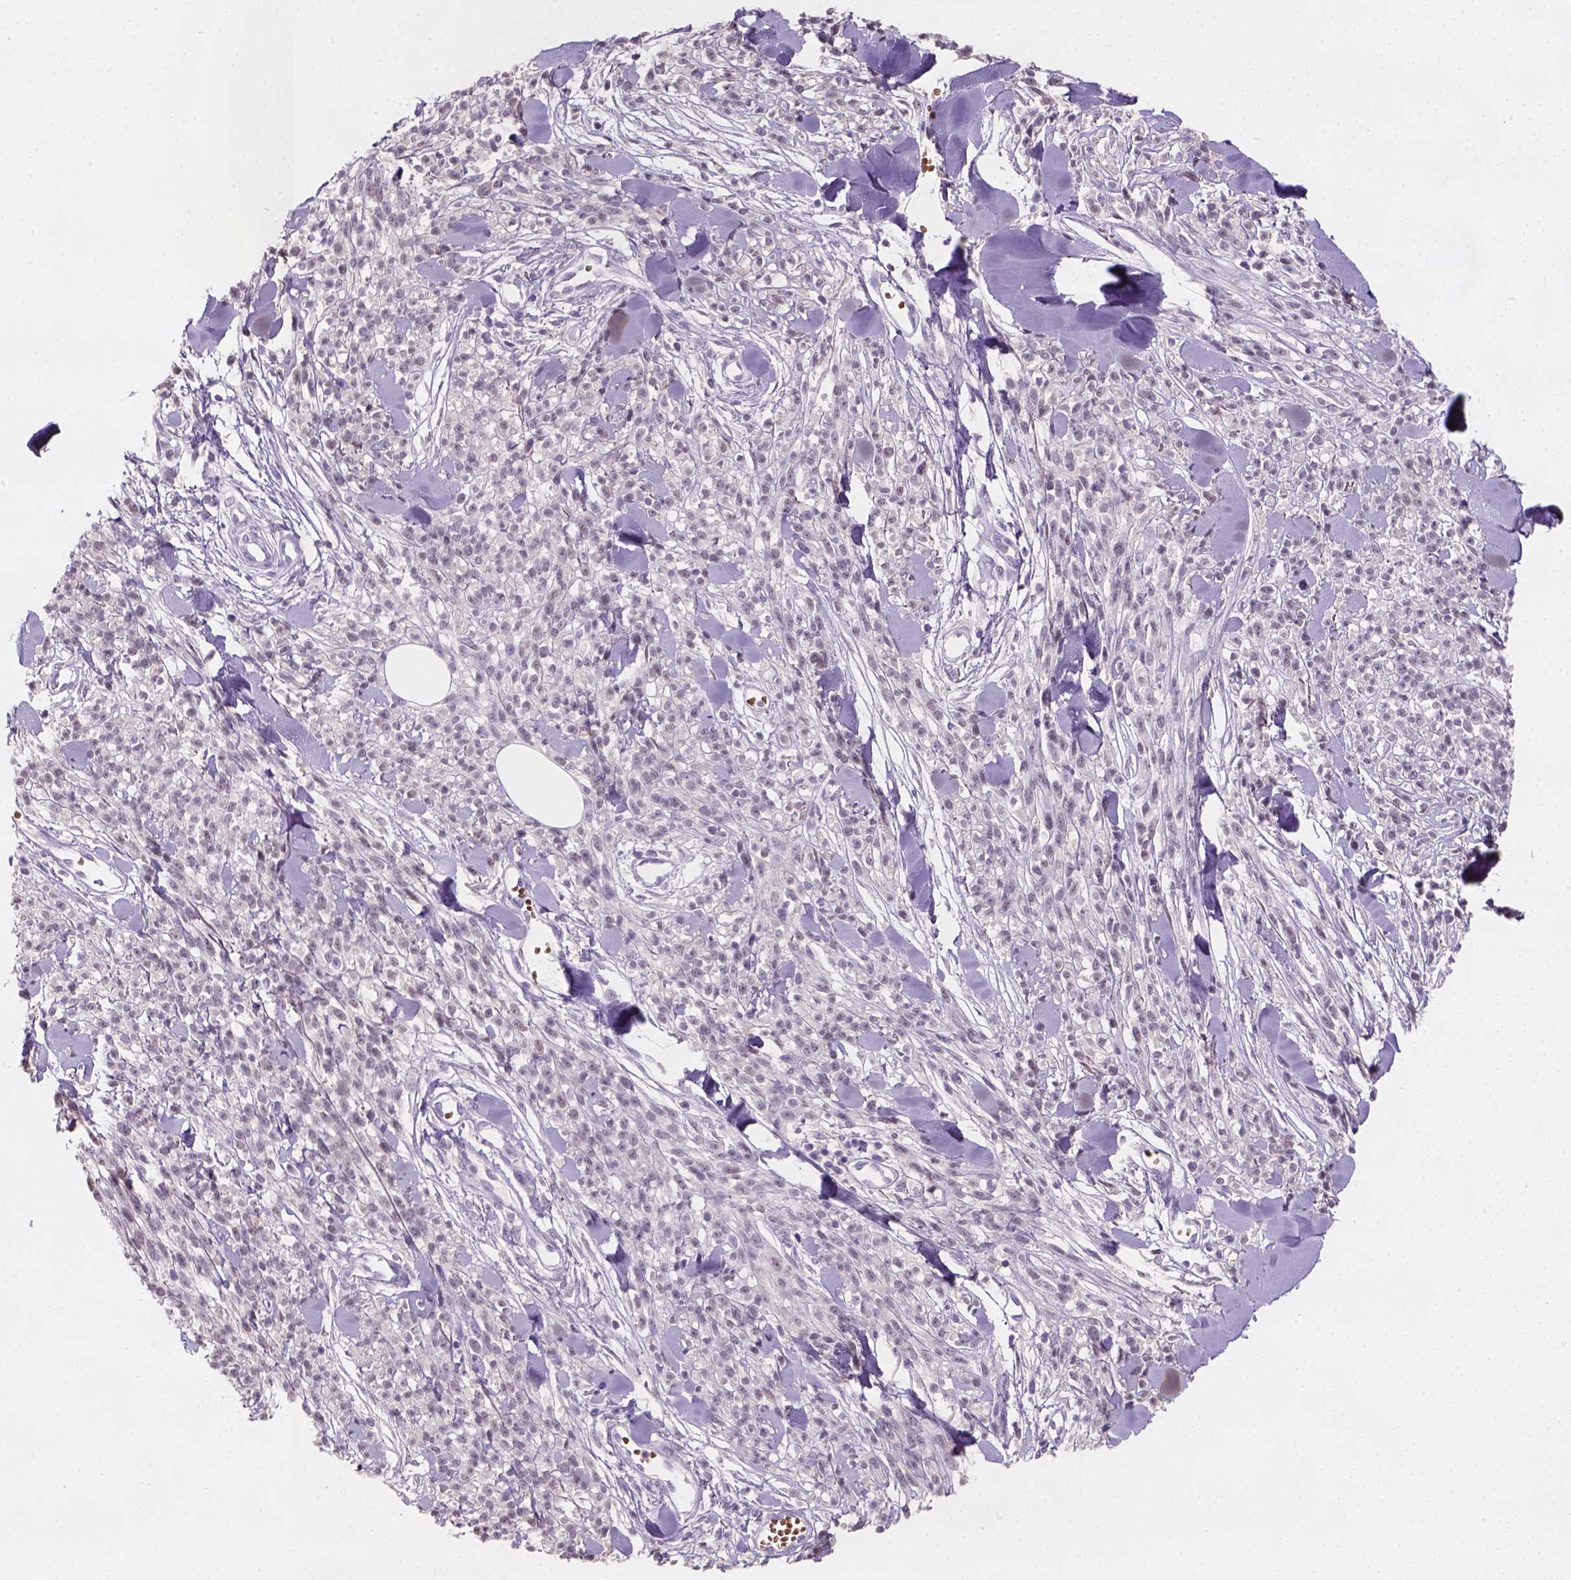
{"staining": {"intensity": "negative", "quantity": "none", "location": "none"}, "tissue": "melanoma", "cell_type": "Tumor cells", "image_type": "cancer", "snomed": [{"axis": "morphology", "description": "Malignant melanoma, NOS"}, {"axis": "topography", "description": "Skin"}, {"axis": "topography", "description": "Skin of trunk"}], "caption": "The immunohistochemistry image has no significant staining in tumor cells of melanoma tissue.", "gene": "ZMAT4", "patient": {"sex": "male", "age": 74}}